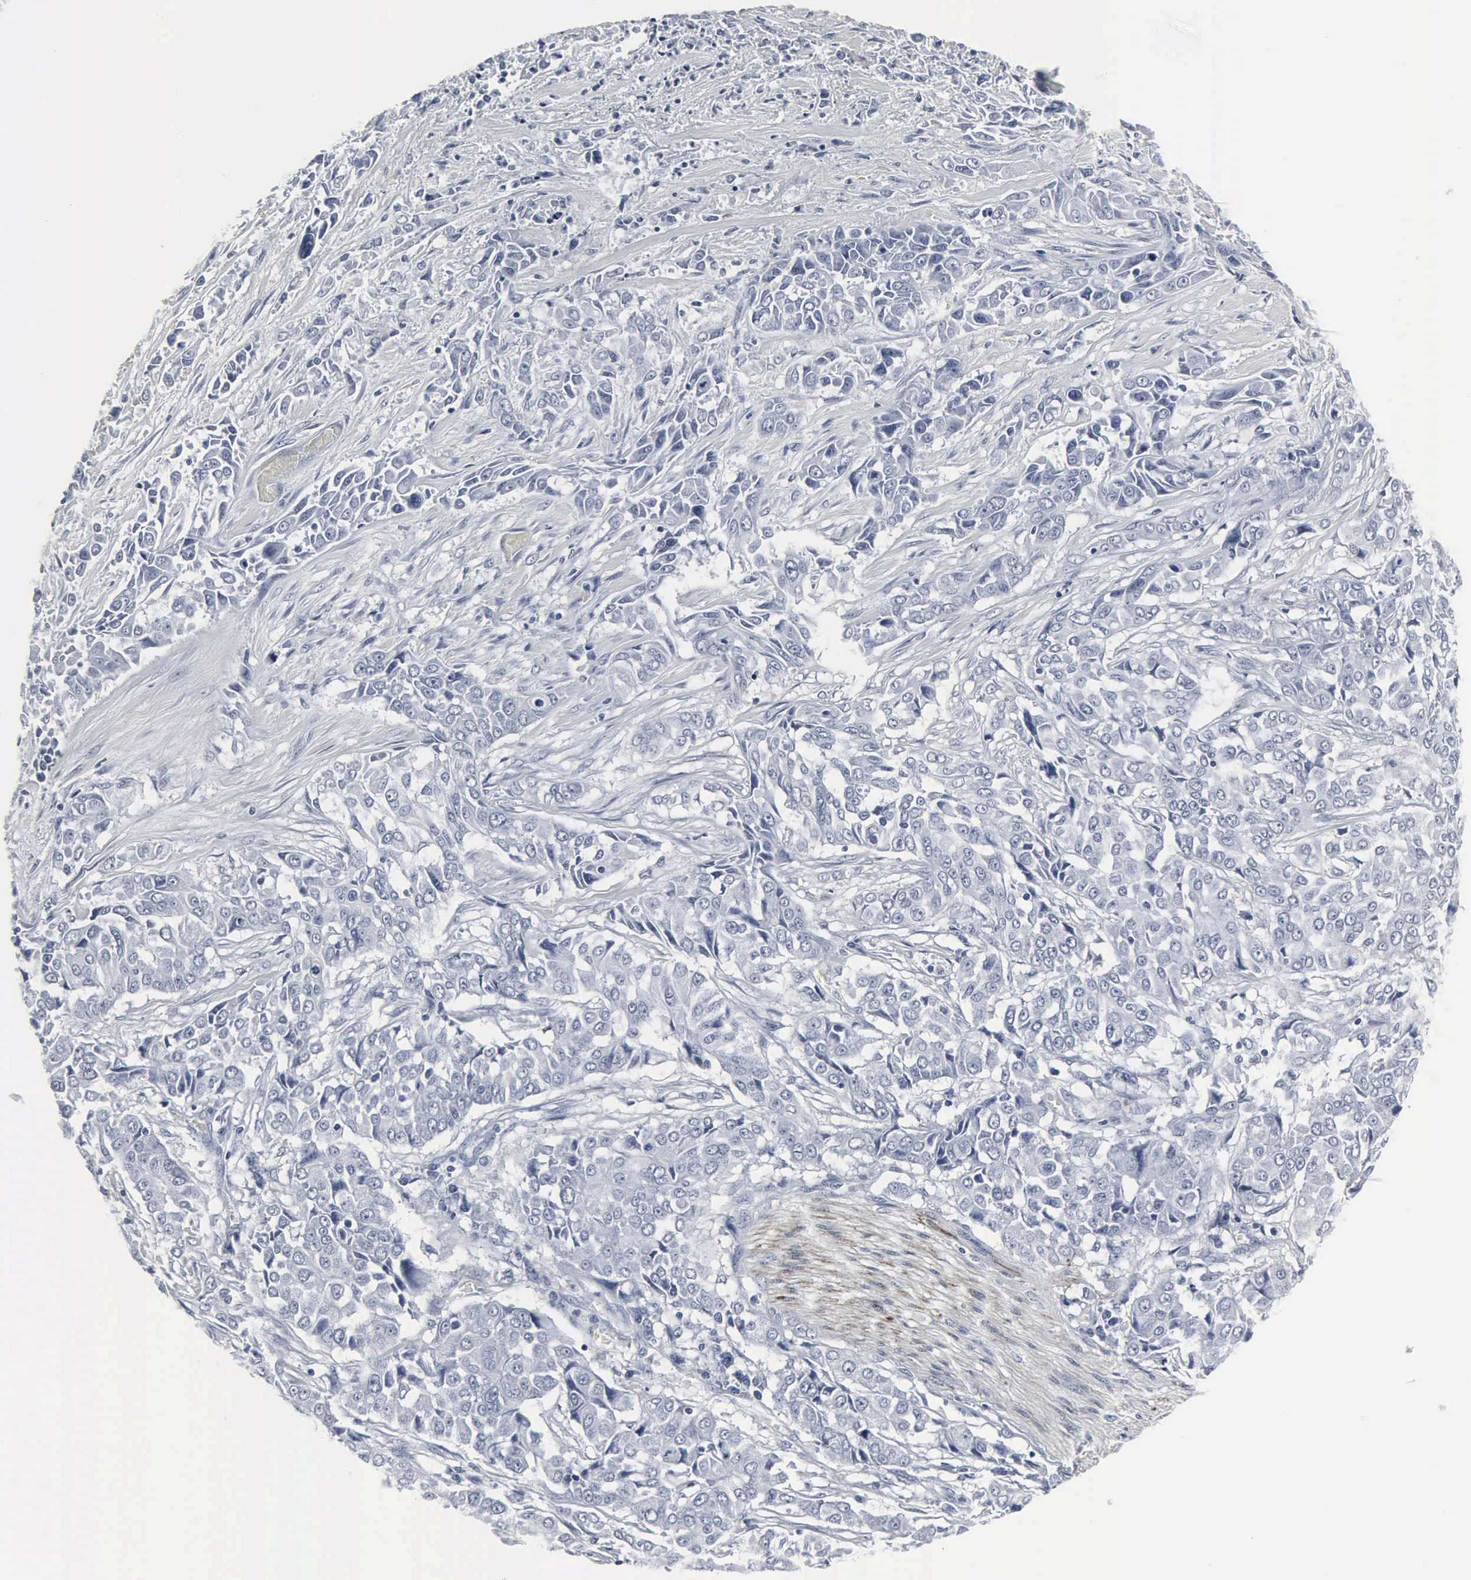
{"staining": {"intensity": "negative", "quantity": "none", "location": "none"}, "tissue": "pancreatic cancer", "cell_type": "Tumor cells", "image_type": "cancer", "snomed": [{"axis": "morphology", "description": "Adenocarcinoma, NOS"}, {"axis": "topography", "description": "Pancreas"}], "caption": "An immunohistochemistry (IHC) micrograph of pancreatic cancer (adenocarcinoma) is shown. There is no staining in tumor cells of pancreatic cancer (adenocarcinoma).", "gene": "SNAP25", "patient": {"sex": "female", "age": 52}}